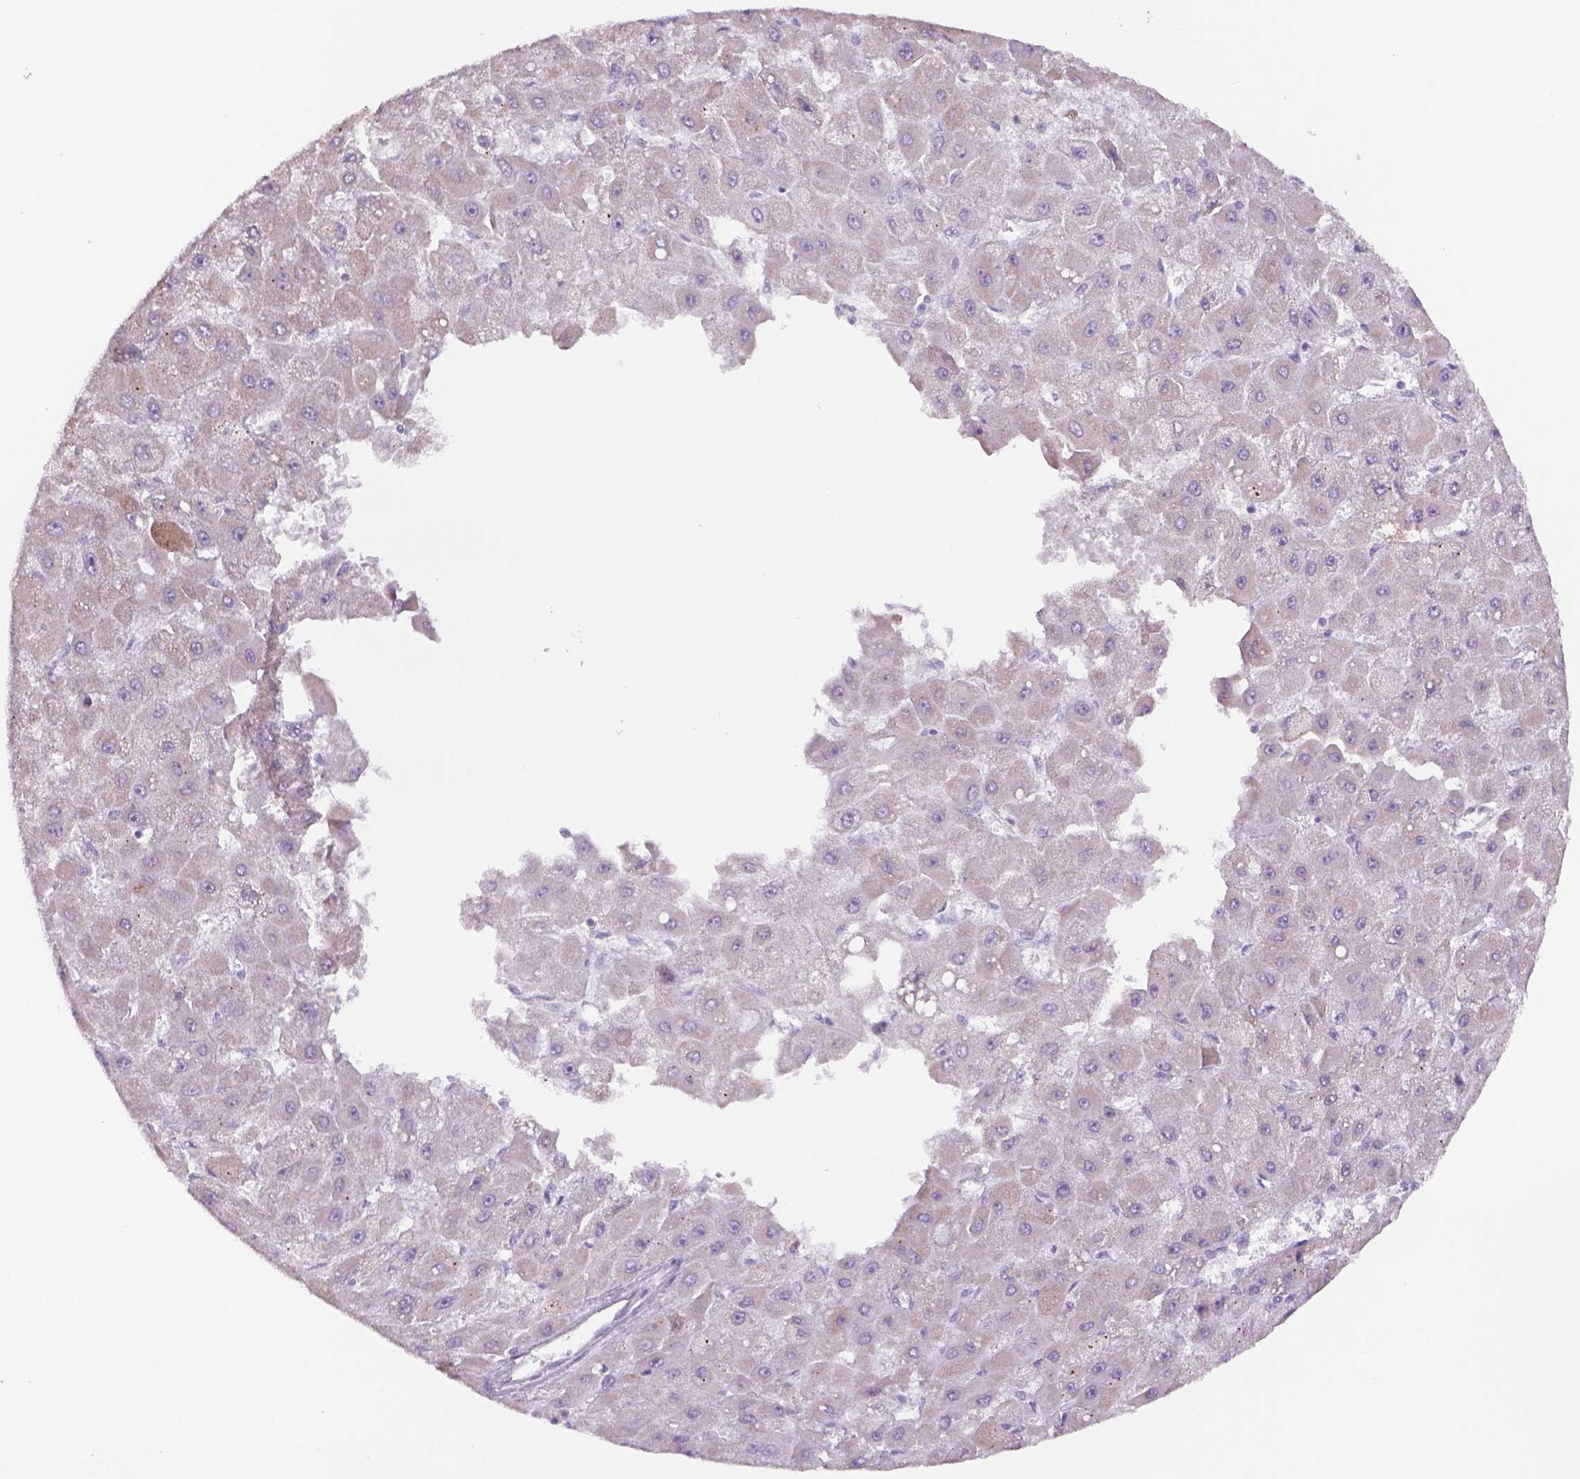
{"staining": {"intensity": "weak", "quantity": "<25%", "location": "cytoplasmic/membranous"}, "tissue": "liver cancer", "cell_type": "Tumor cells", "image_type": "cancer", "snomed": [{"axis": "morphology", "description": "Carcinoma, Hepatocellular, NOS"}, {"axis": "topography", "description": "Liver"}], "caption": "Immunohistochemistry micrograph of neoplastic tissue: liver cancer stained with DAB displays no significant protein expression in tumor cells.", "gene": "ADGRV1", "patient": {"sex": "female", "age": 25}}